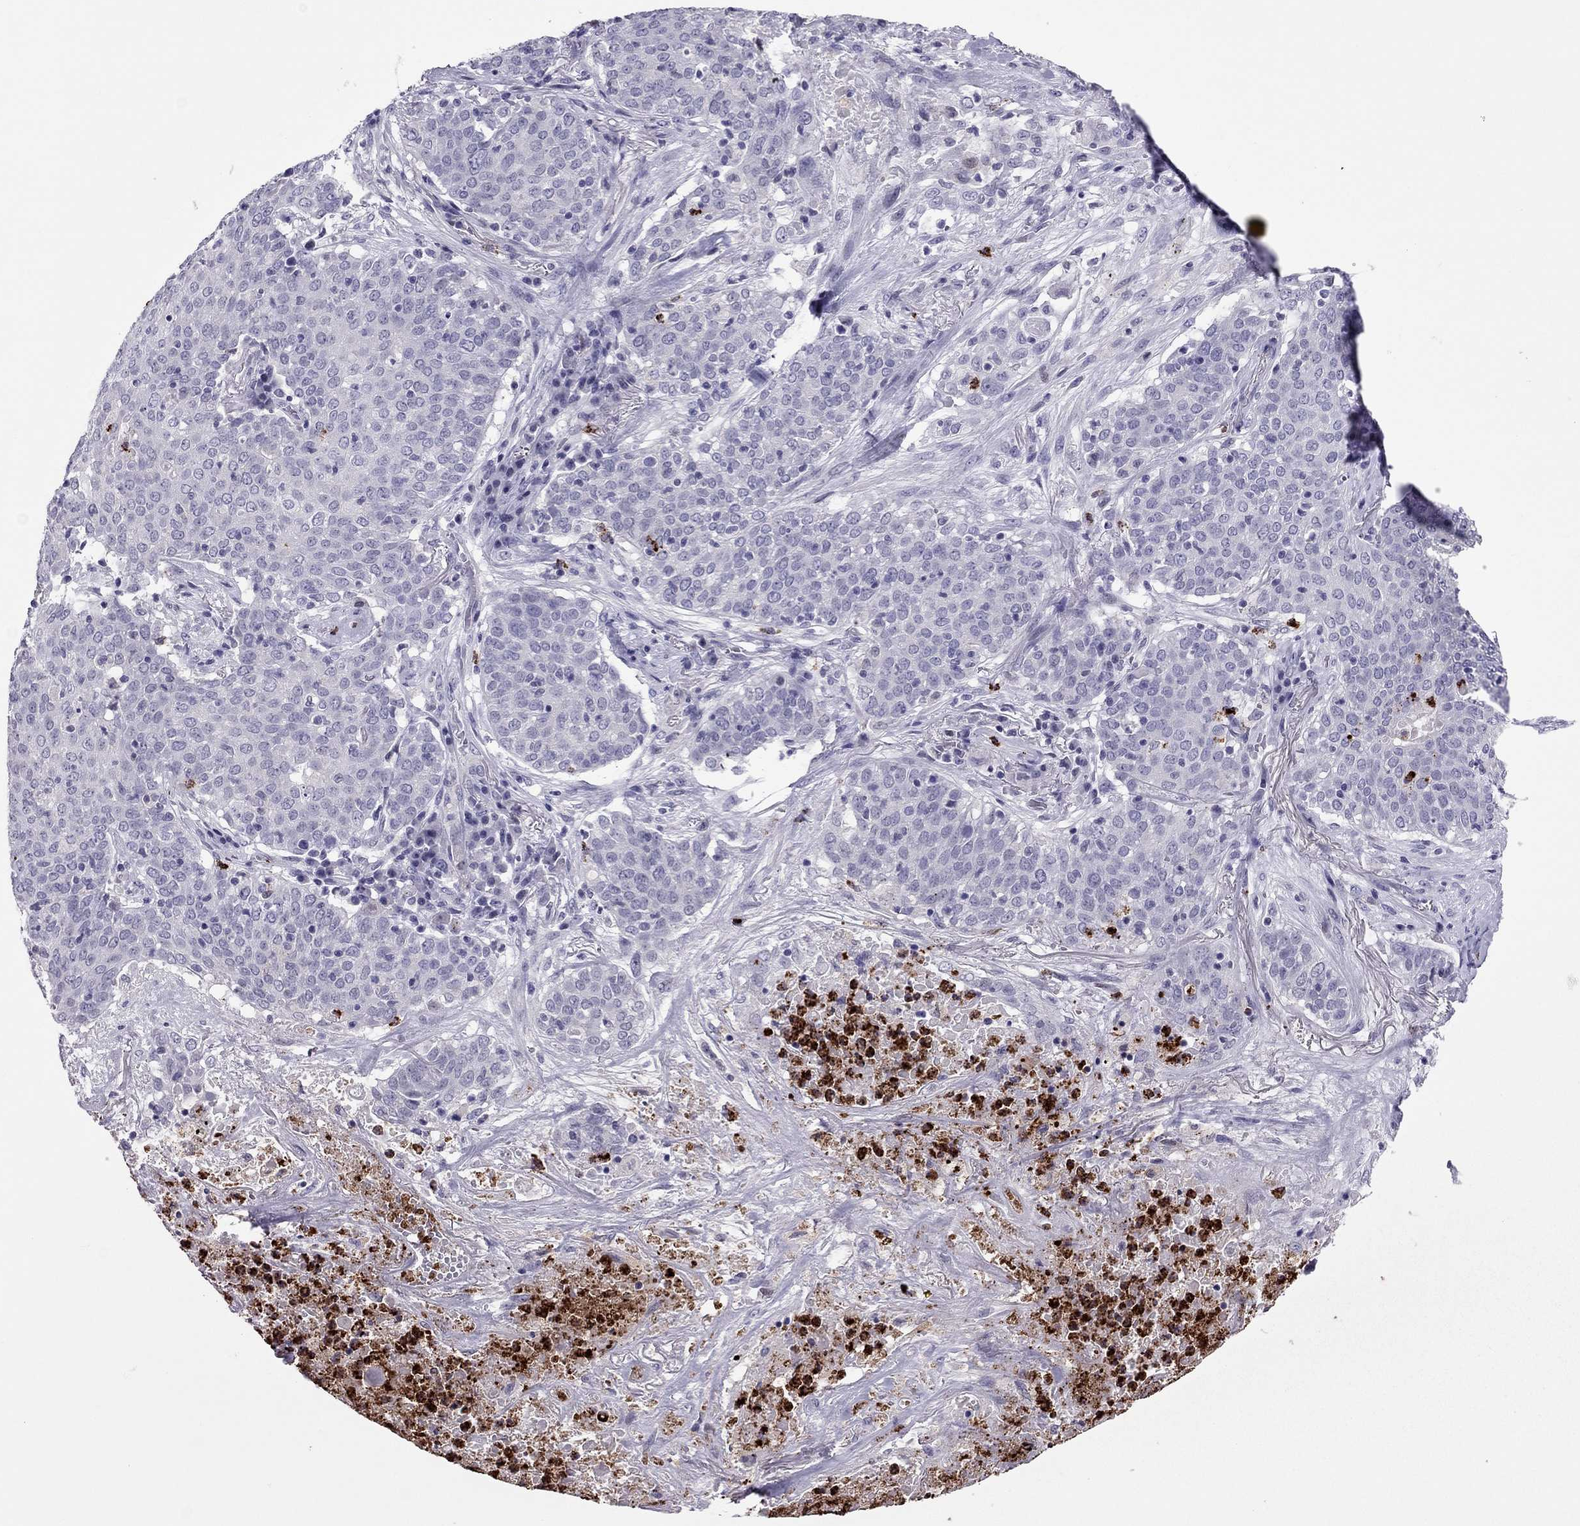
{"staining": {"intensity": "negative", "quantity": "none", "location": "none"}, "tissue": "lung cancer", "cell_type": "Tumor cells", "image_type": "cancer", "snomed": [{"axis": "morphology", "description": "Squamous cell carcinoma, NOS"}, {"axis": "topography", "description": "Lung"}], "caption": "High power microscopy micrograph of an IHC photomicrograph of lung cancer, revealing no significant positivity in tumor cells. (DAB immunohistochemistry with hematoxylin counter stain).", "gene": "CCL27", "patient": {"sex": "male", "age": 82}}